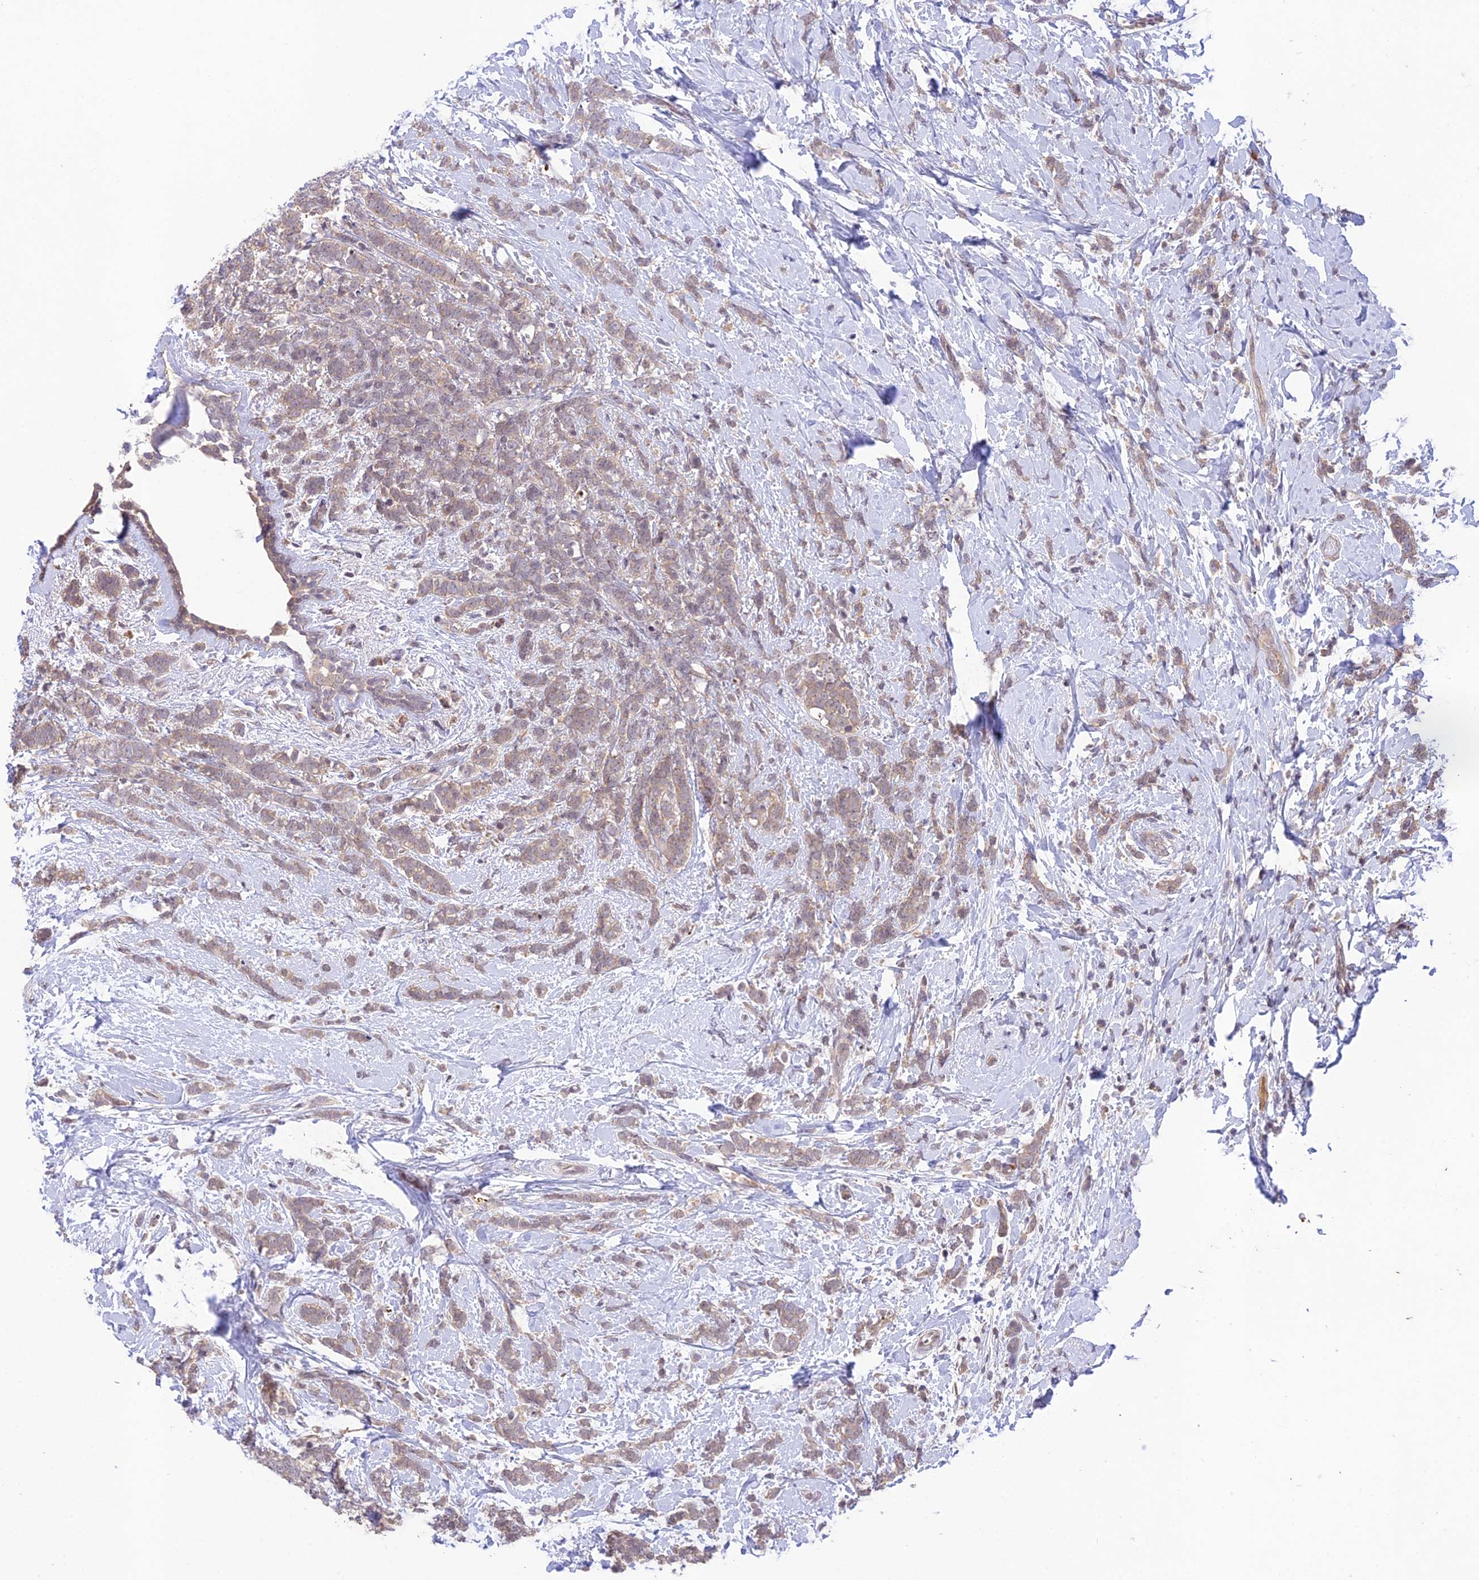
{"staining": {"intensity": "weak", "quantity": ">75%", "location": "cytoplasmic/membranous"}, "tissue": "breast cancer", "cell_type": "Tumor cells", "image_type": "cancer", "snomed": [{"axis": "morphology", "description": "Lobular carcinoma"}, {"axis": "topography", "description": "Breast"}], "caption": "High-magnification brightfield microscopy of breast cancer (lobular carcinoma) stained with DAB (3,3'-diaminobenzidine) (brown) and counterstained with hematoxylin (blue). tumor cells exhibit weak cytoplasmic/membranous positivity is present in about>75% of cells. (DAB (3,3'-diaminobenzidine) IHC with brightfield microscopy, high magnification).", "gene": "TEKT1", "patient": {"sex": "female", "age": 58}}